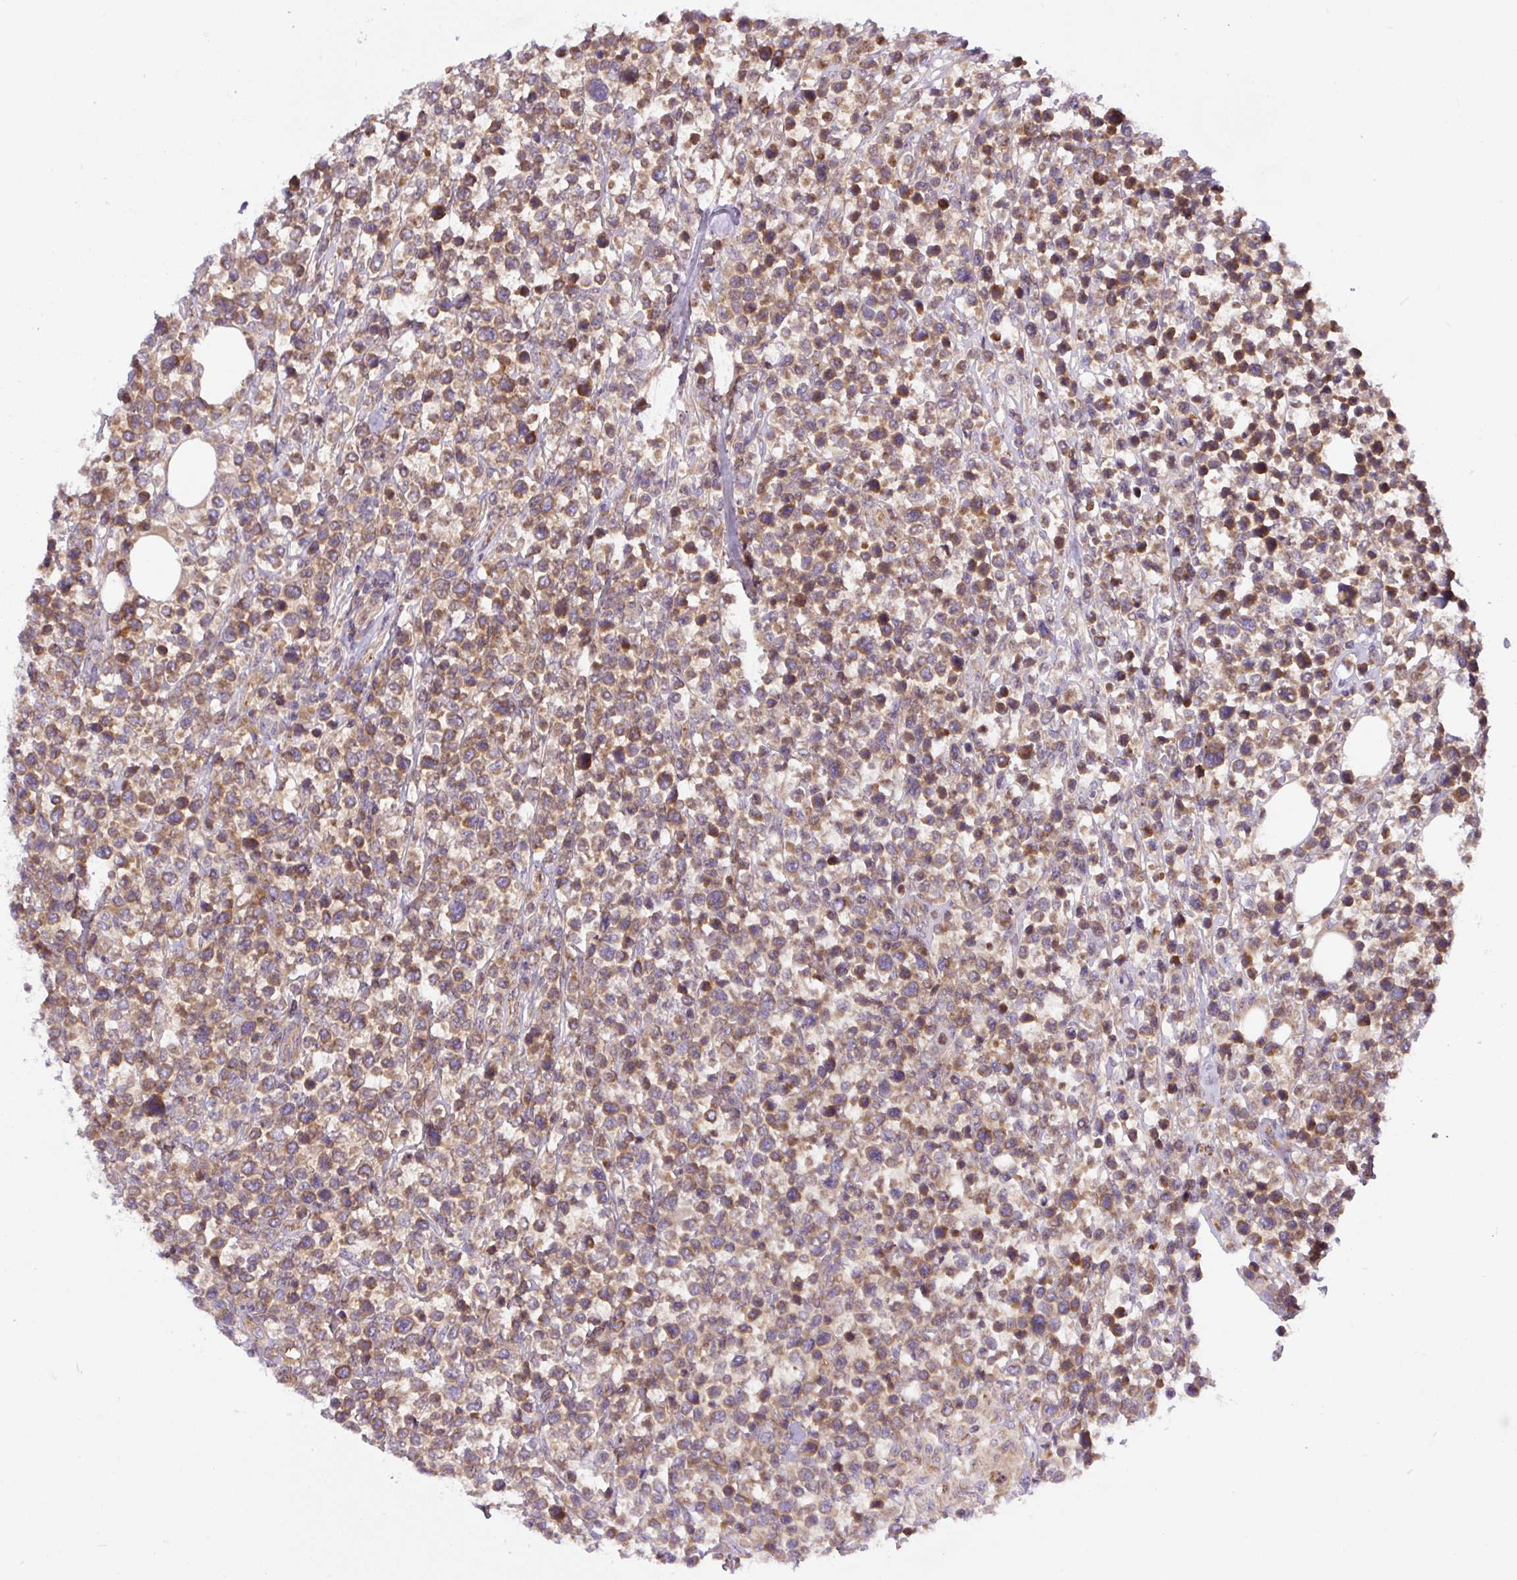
{"staining": {"intensity": "moderate", "quantity": ">75%", "location": "cytoplasmic/membranous"}, "tissue": "lymphoma", "cell_type": "Tumor cells", "image_type": "cancer", "snomed": [{"axis": "morphology", "description": "Malignant lymphoma, non-Hodgkin's type, Low grade"}, {"axis": "topography", "description": "Lymph node"}], "caption": "Lymphoma stained with DAB (3,3'-diaminobenzidine) immunohistochemistry (IHC) reveals medium levels of moderate cytoplasmic/membranous staining in about >75% of tumor cells.", "gene": "APOBEC3D", "patient": {"sex": "male", "age": 60}}